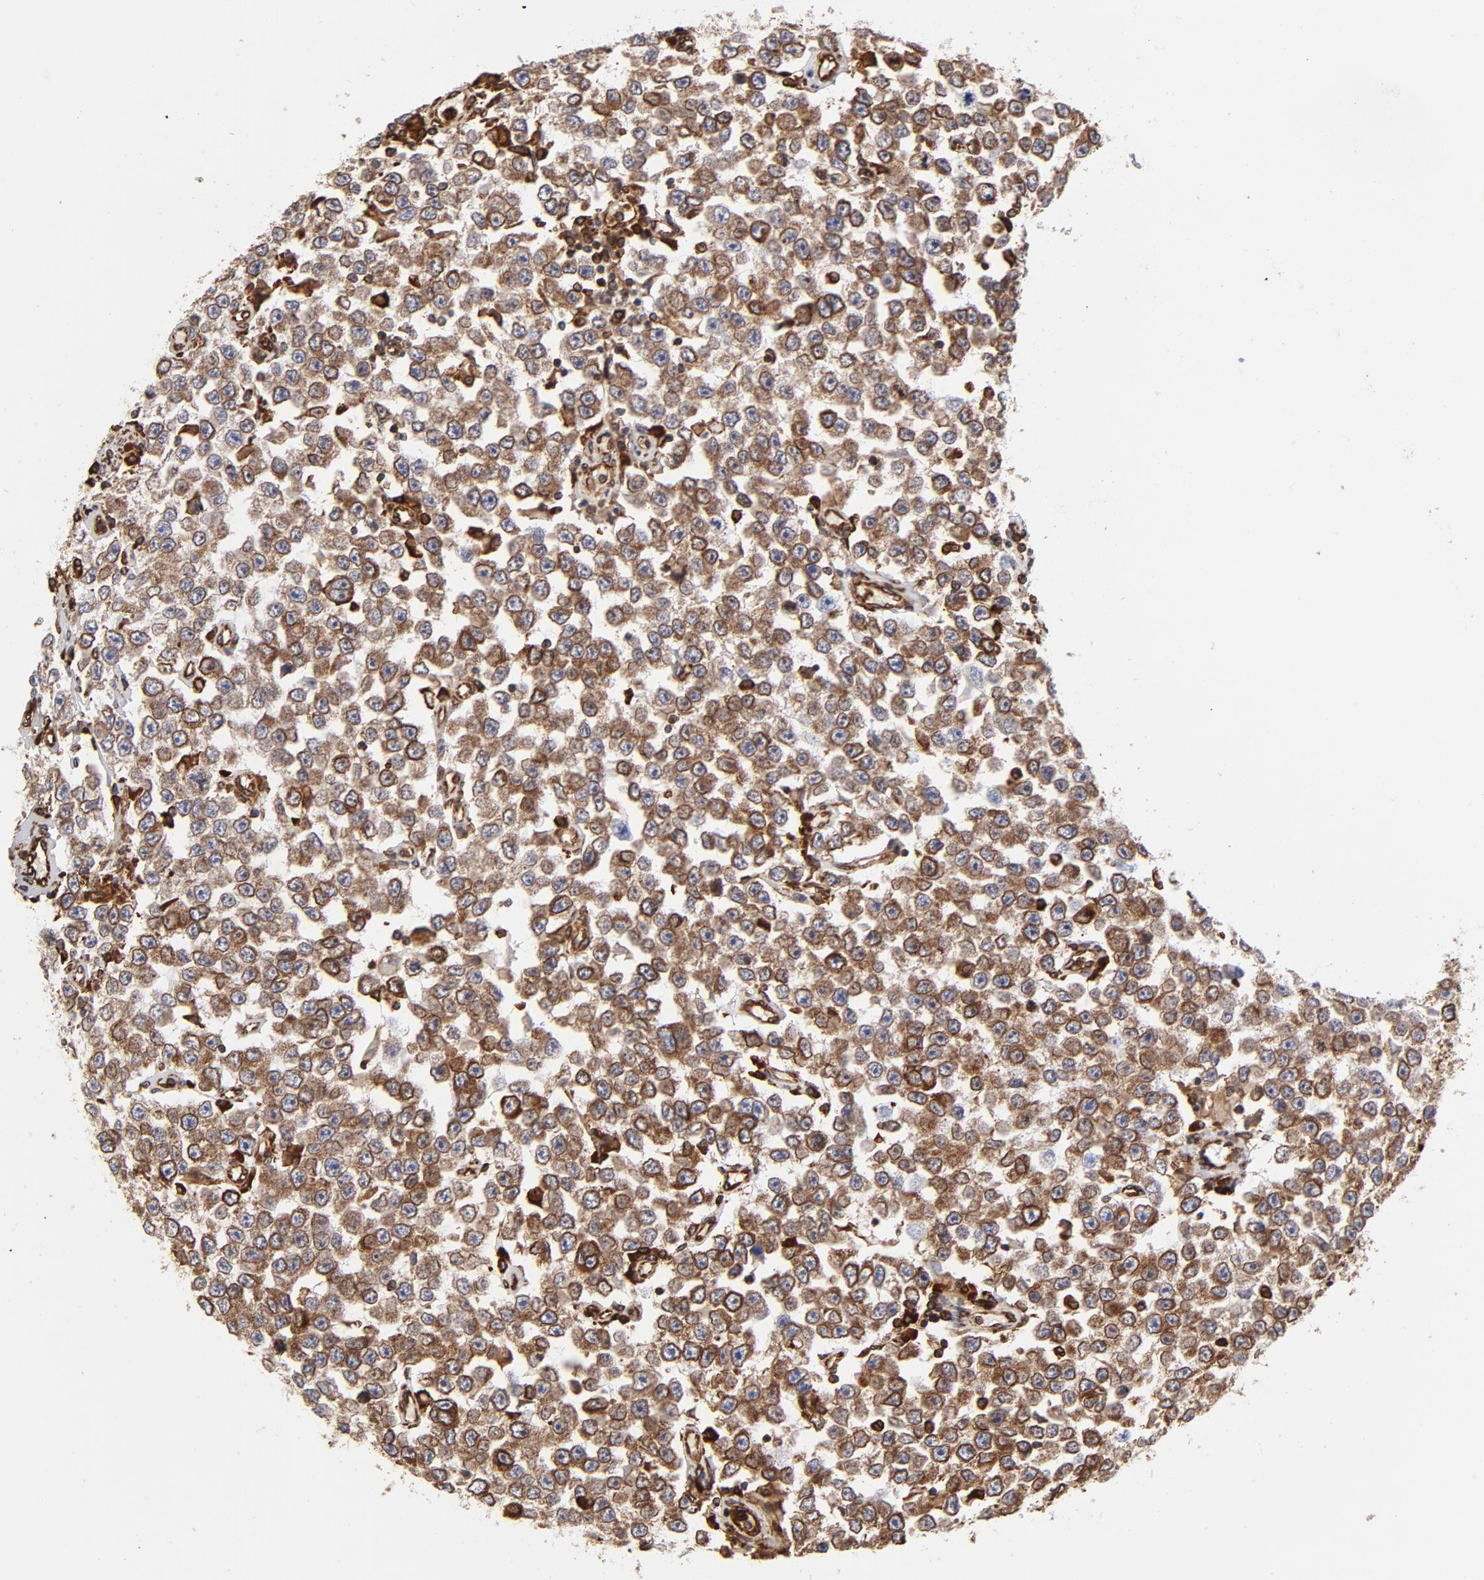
{"staining": {"intensity": "moderate", "quantity": ">75%", "location": "cytoplasmic/membranous"}, "tissue": "testis cancer", "cell_type": "Tumor cells", "image_type": "cancer", "snomed": [{"axis": "morphology", "description": "Seminoma, NOS"}, {"axis": "topography", "description": "Testis"}], "caption": "The image reveals a brown stain indicating the presence of a protein in the cytoplasmic/membranous of tumor cells in testis cancer. The staining is performed using DAB brown chromogen to label protein expression. The nuclei are counter-stained blue using hematoxylin.", "gene": "CANX", "patient": {"sex": "male", "age": 52}}